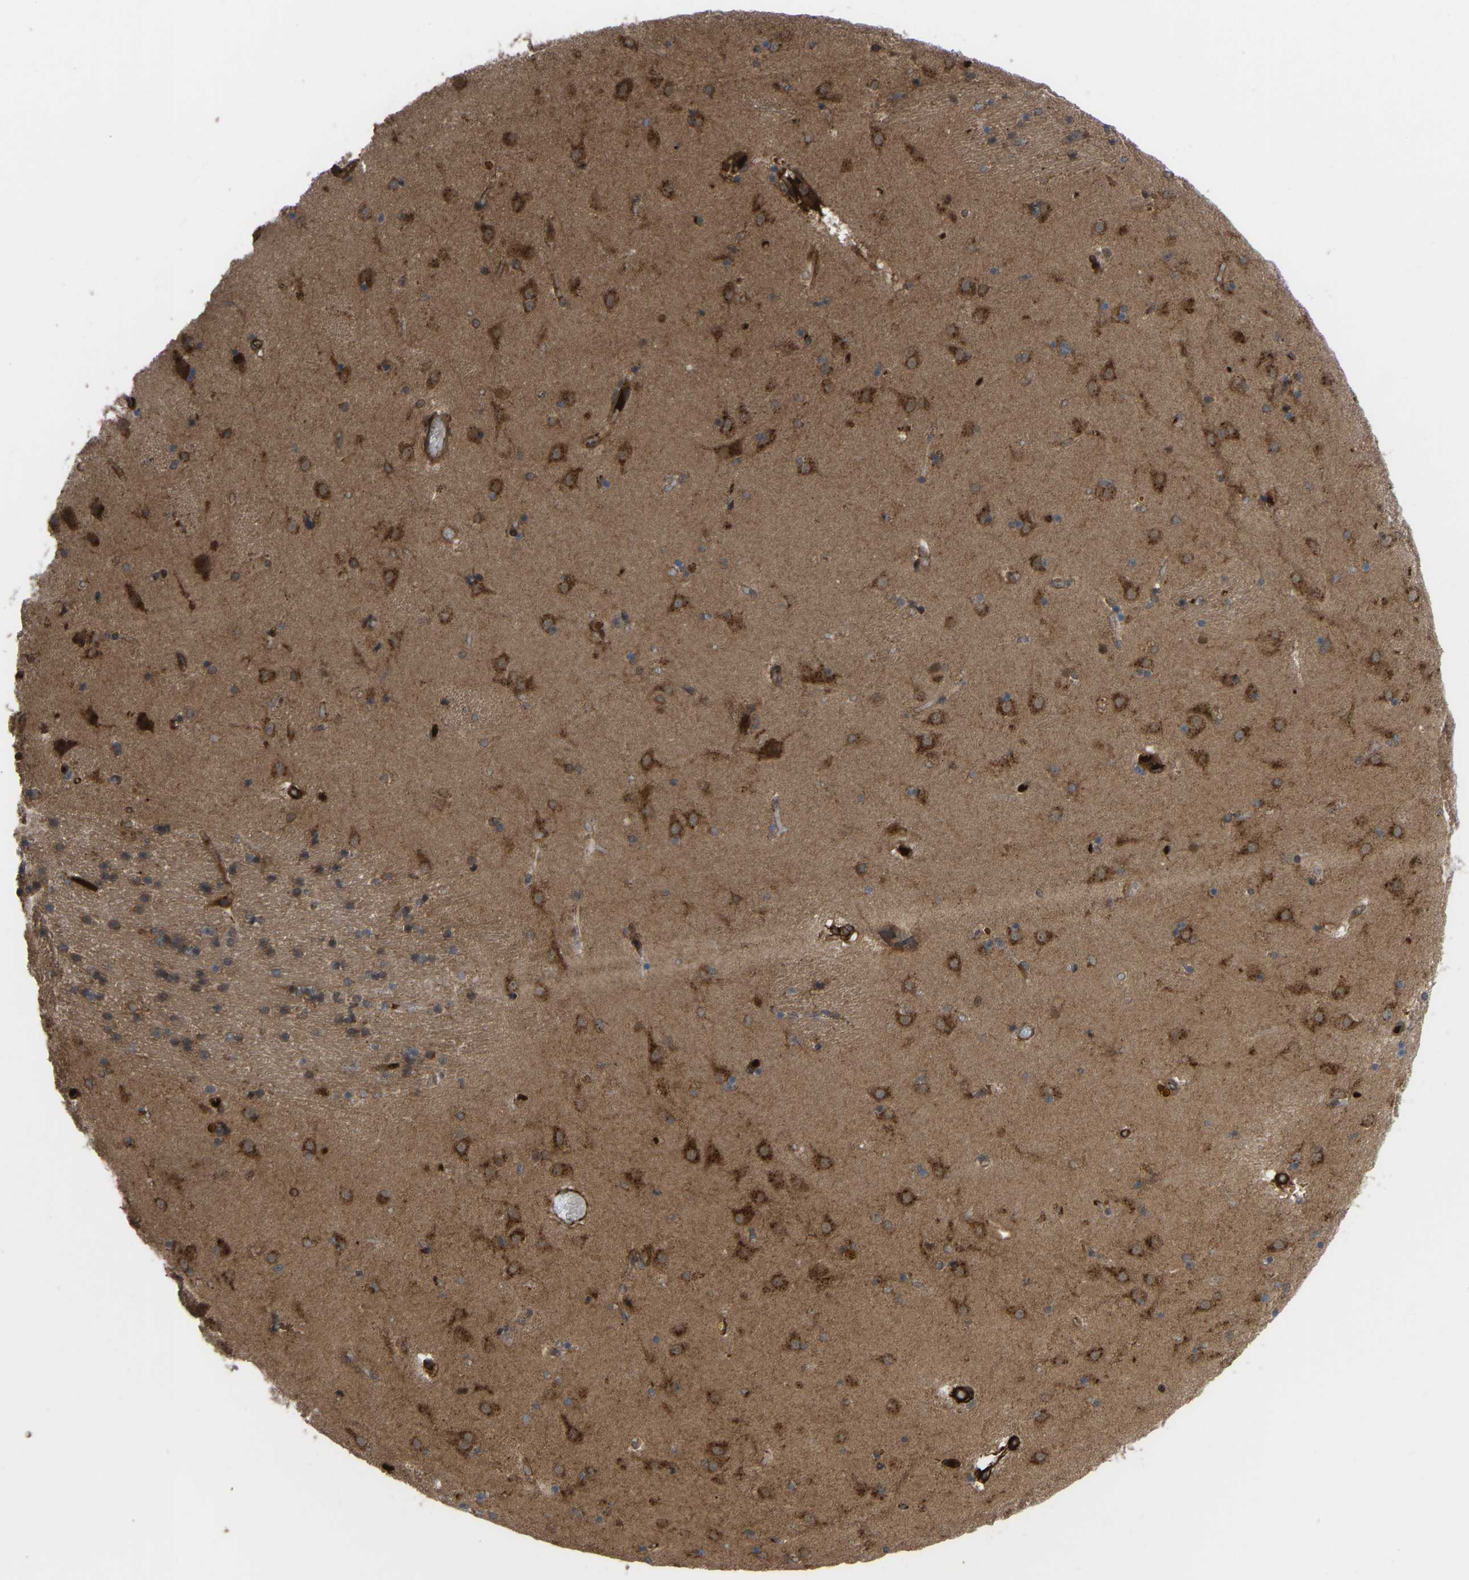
{"staining": {"intensity": "moderate", "quantity": "25%-75%", "location": "cytoplasmic/membranous"}, "tissue": "caudate", "cell_type": "Glial cells", "image_type": "normal", "snomed": [{"axis": "morphology", "description": "Normal tissue, NOS"}, {"axis": "topography", "description": "Lateral ventricle wall"}], "caption": "Caudate was stained to show a protein in brown. There is medium levels of moderate cytoplasmic/membranous staining in about 25%-75% of glial cells. The staining was performed using DAB (3,3'-diaminobenzidine) to visualize the protein expression in brown, while the nuclei were stained in blue with hematoxylin (Magnification: 20x).", "gene": "CYP7B1", "patient": {"sex": "male", "age": 70}}